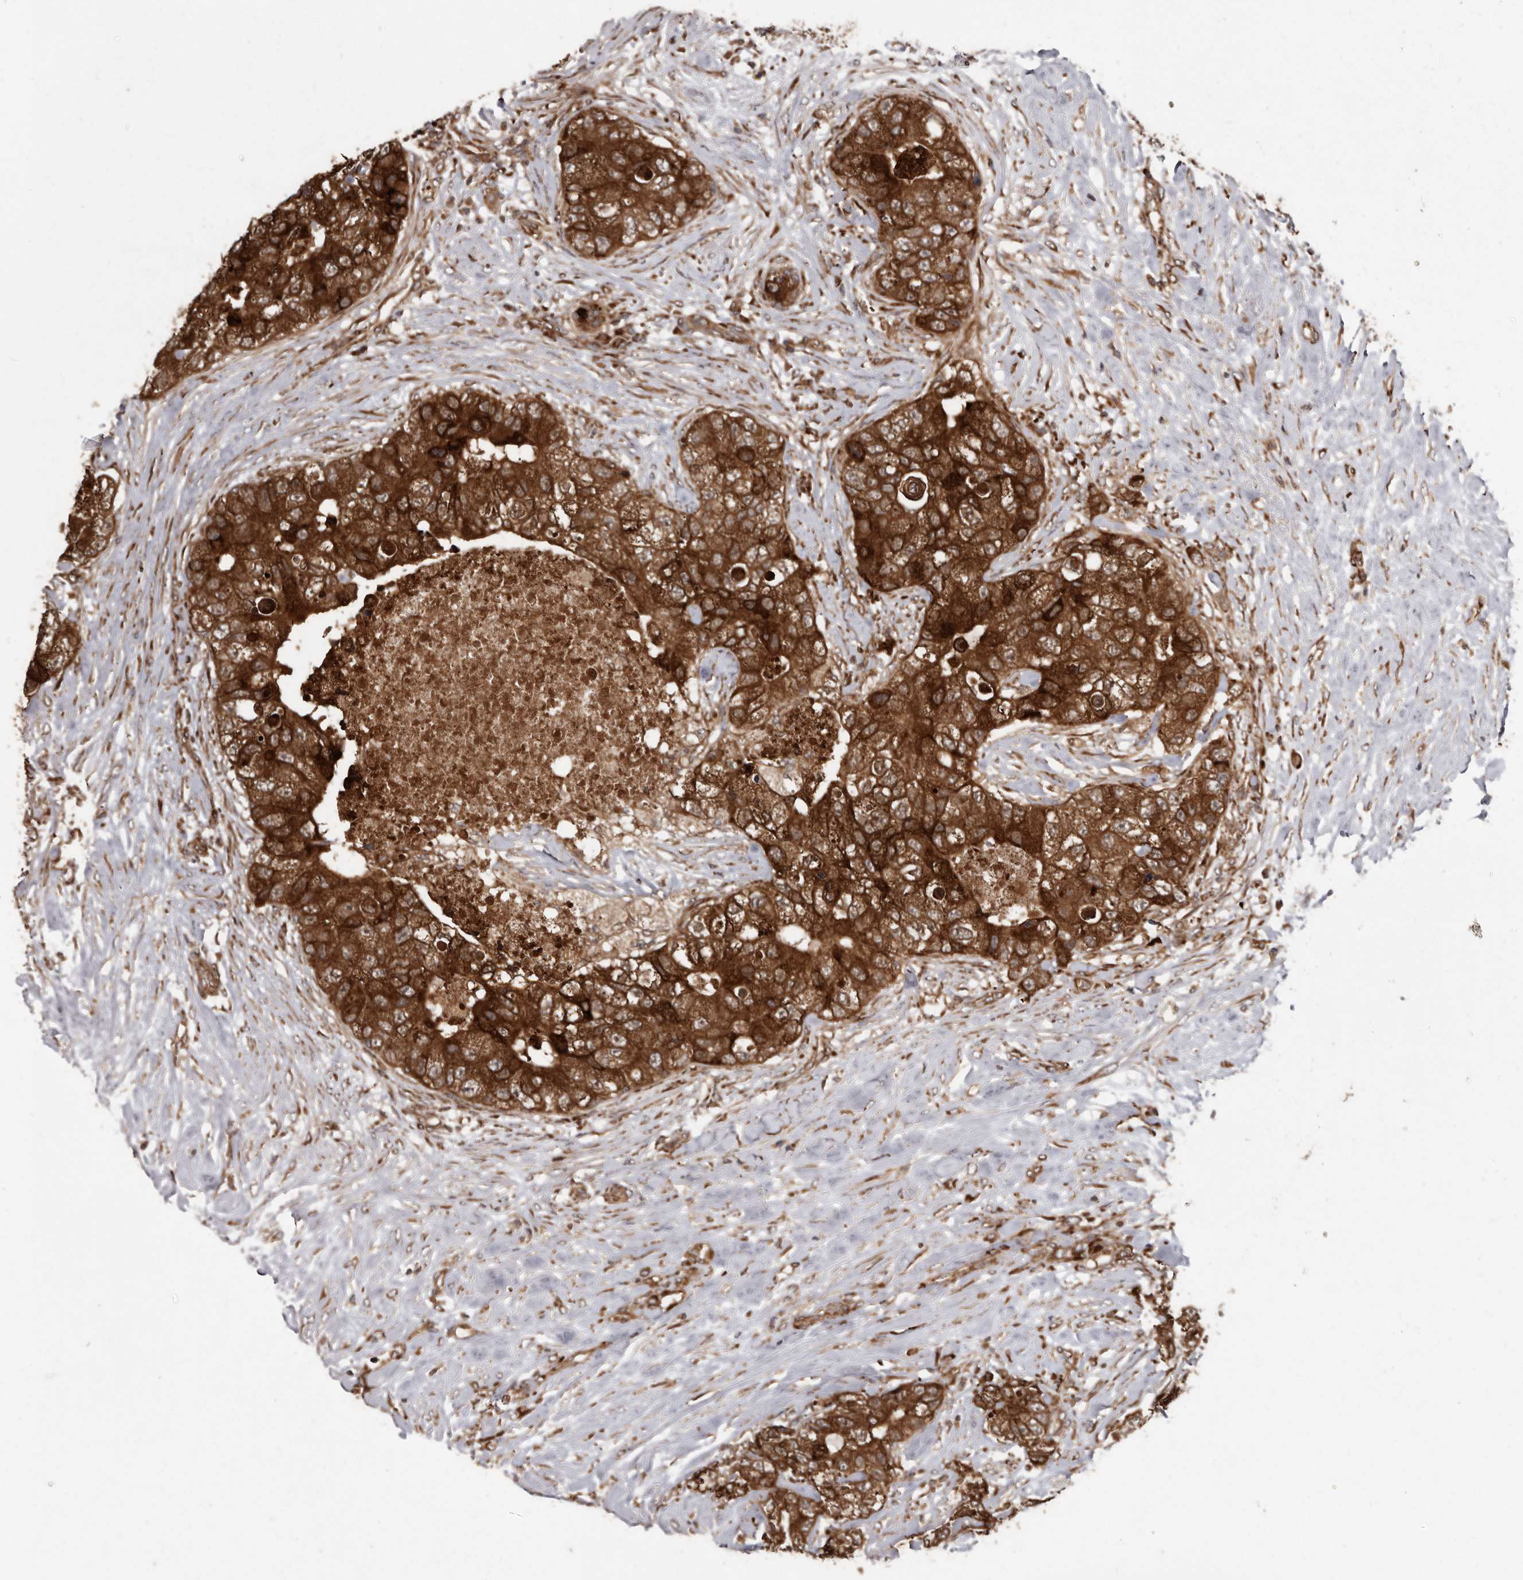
{"staining": {"intensity": "strong", "quantity": ">75%", "location": "cytoplasmic/membranous"}, "tissue": "breast cancer", "cell_type": "Tumor cells", "image_type": "cancer", "snomed": [{"axis": "morphology", "description": "Duct carcinoma"}, {"axis": "topography", "description": "Breast"}], "caption": "A photomicrograph of human breast cancer stained for a protein displays strong cytoplasmic/membranous brown staining in tumor cells.", "gene": "FLAD1", "patient": {"sex": "female", "age": 62}}